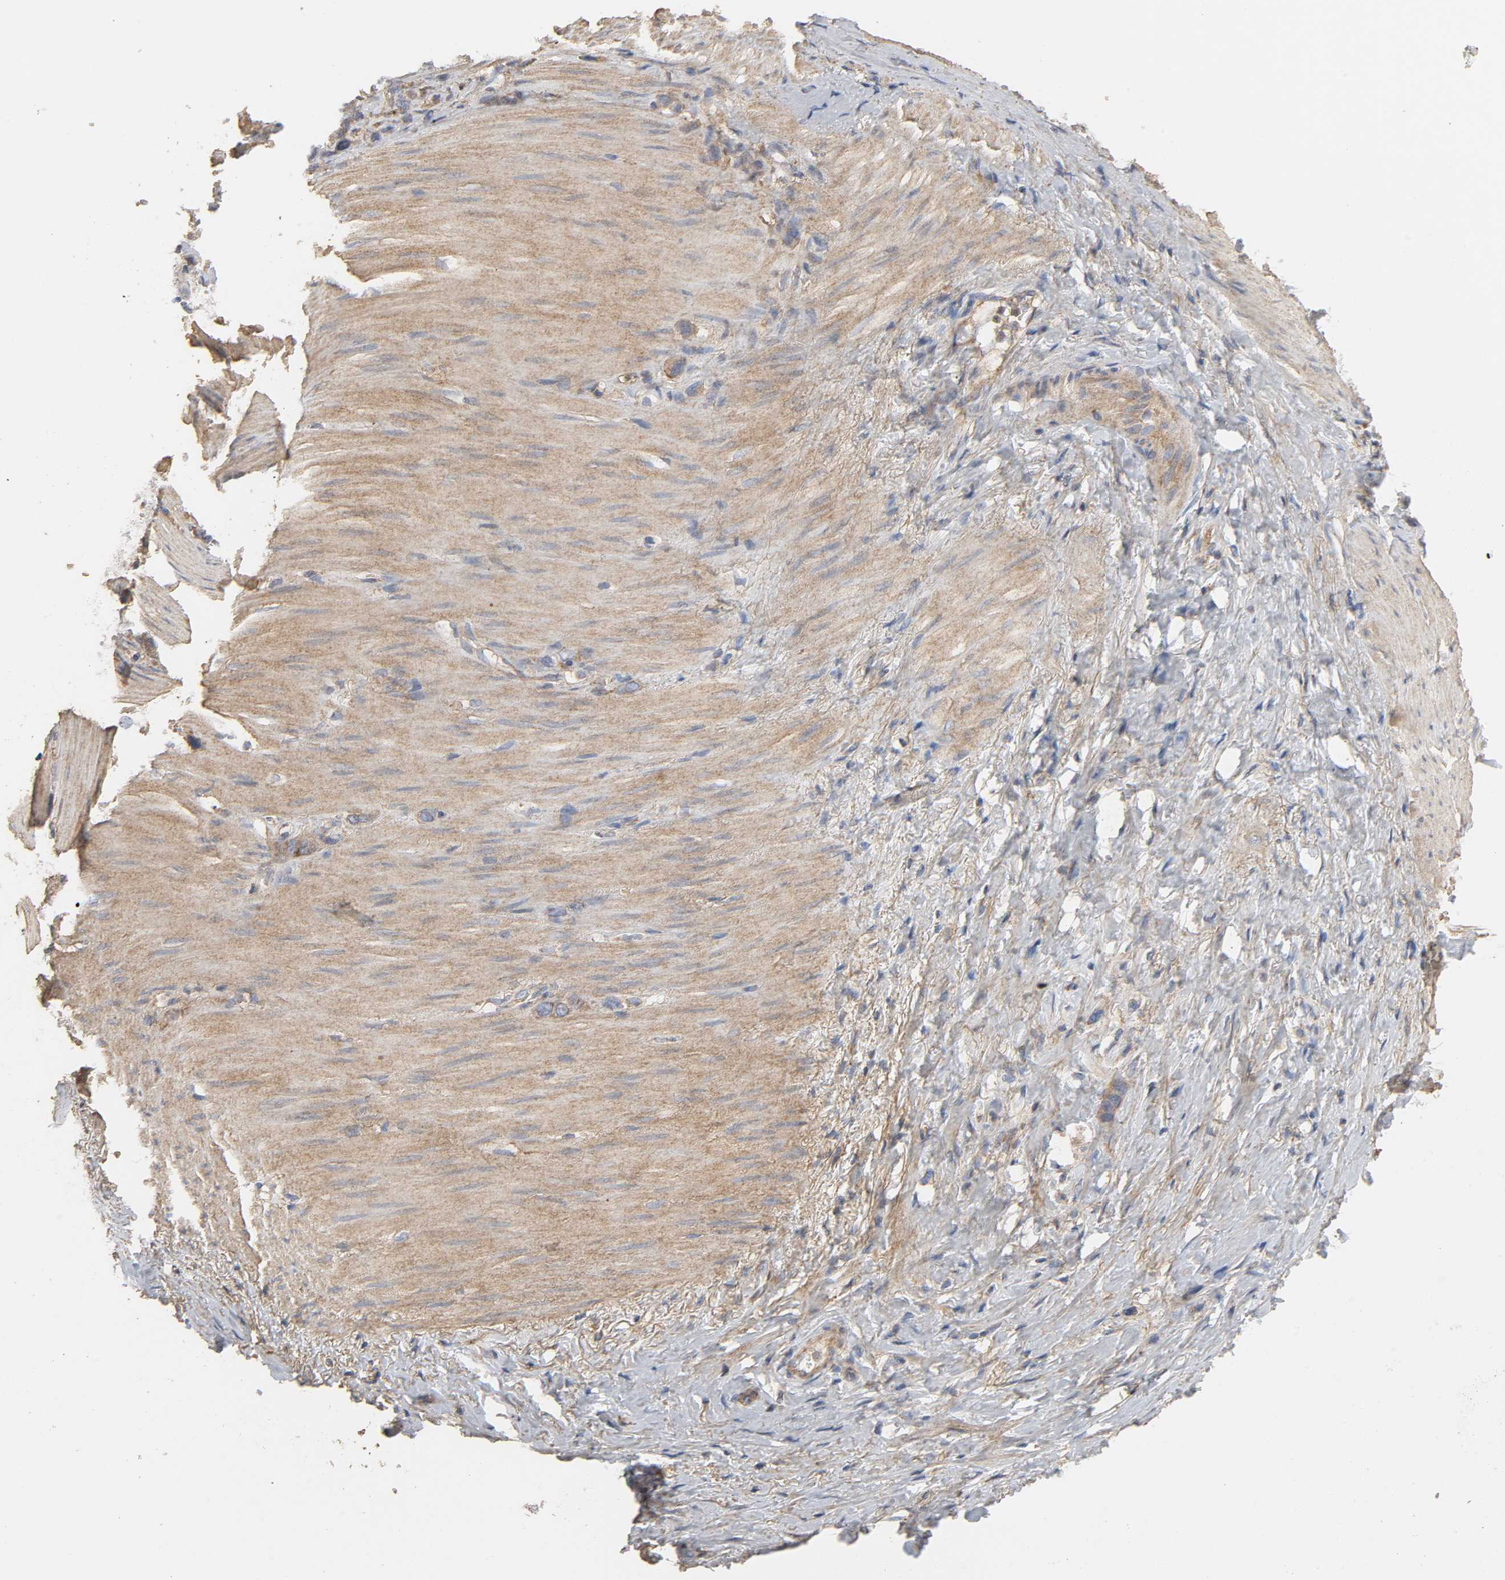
{"staining": {"intensity": "moderate", "quantity": ">75%", "location": "cytoplasmic/membranous"}, "tissue": "stomach cancer", "cell_type": "Tumor cells", "image_type": "cancer", "snomed": [{"axis": "morphology", "description": "Normal tissue, NOS"}, {"axis": "morphology", "description": "Adenocarcinoma, NOS"}, {"axis": "morphology", "description": "Adenocarcinoma, High grade"}, {"axis": "topography", "description": "Stomach, upper"}, {"axis": "topography", "description": "Stomach"}], "caption": "Immunohistochemistry of human stomach cancer displays medium levels of moderate cytoplasmic/membranous staining in about >75% of tumor cells.", "gene": "SH3GLB1", "patient": {"sex": "female", "age": 65}}